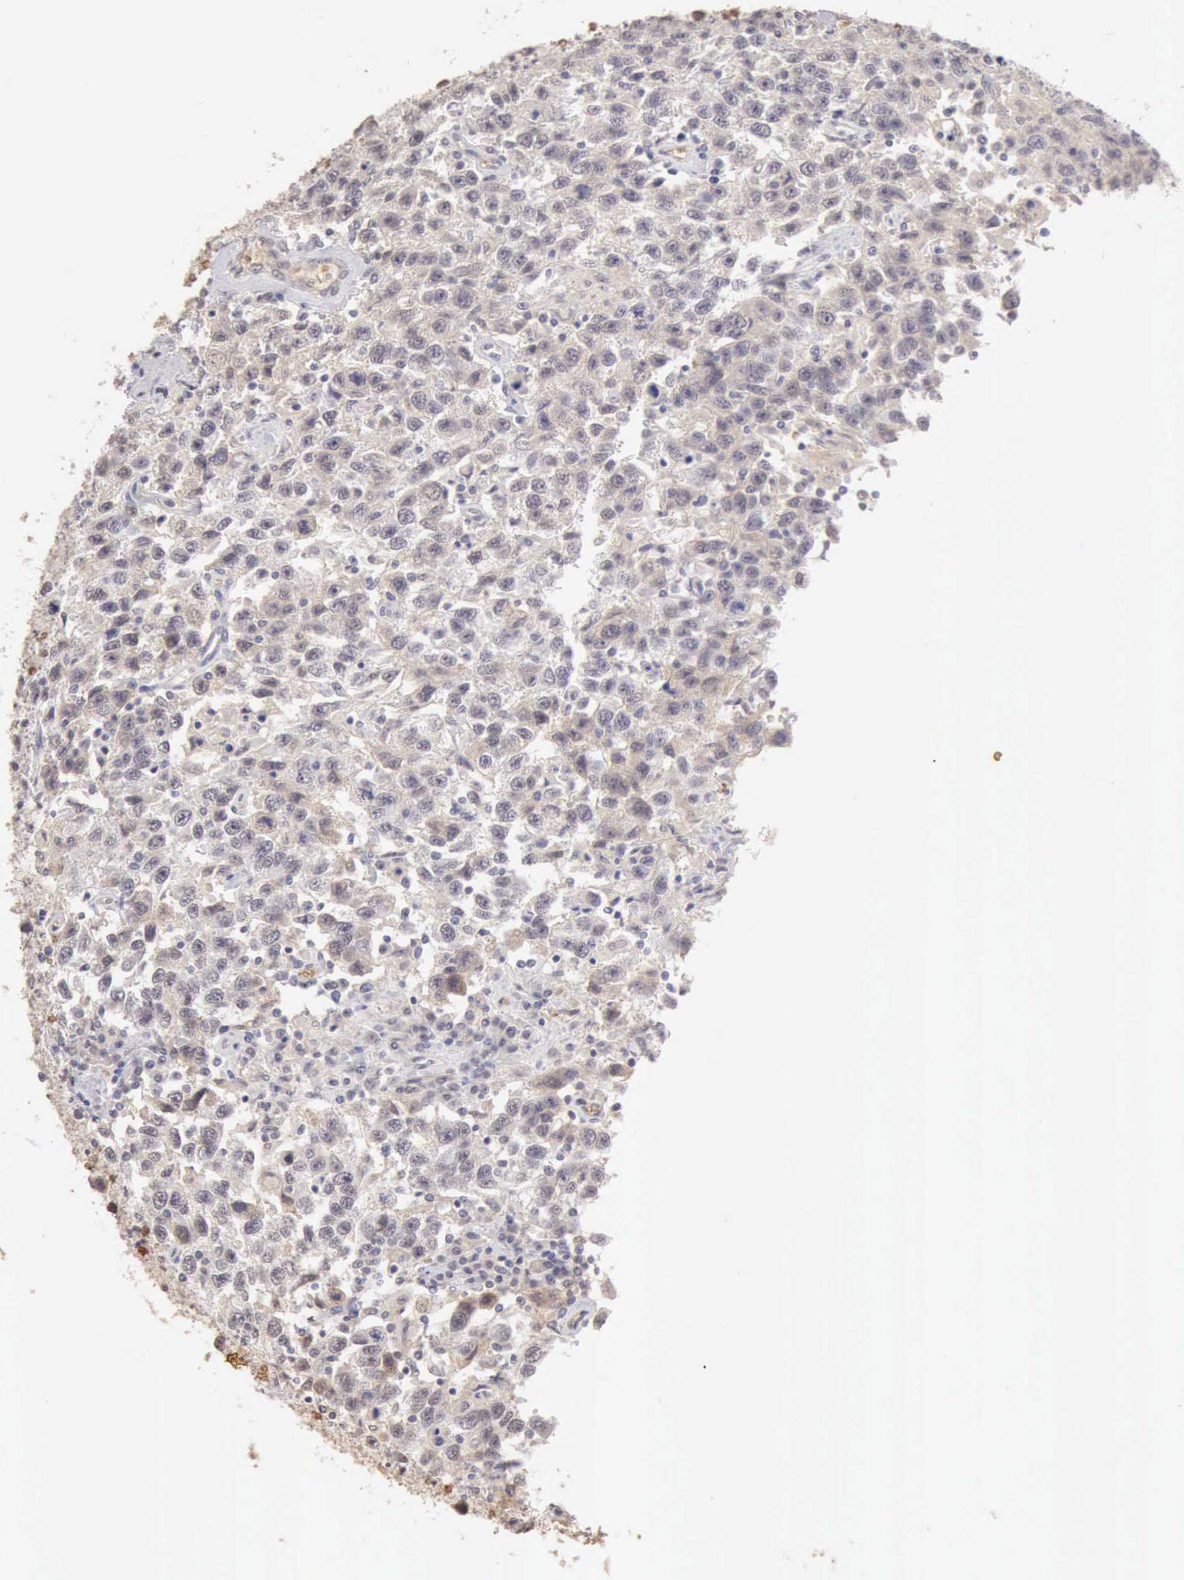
{"staining": {"intensity": "negative", "quantity": "none", "location": "none"}, "tissue": "testis cancer", "cell_type": "Tumor cells", "image_type": "cancer", "snomed": [{"axis": "morphology", "description": "Seminoma, NOS"}, {"axis": "topography", "description": "Testis"}], "caption": "Testis cancer stained for a protein using IHC shows no expression tumor cells.", "gene": "CFI", "patient": {"sex": "male", "age": 41}}